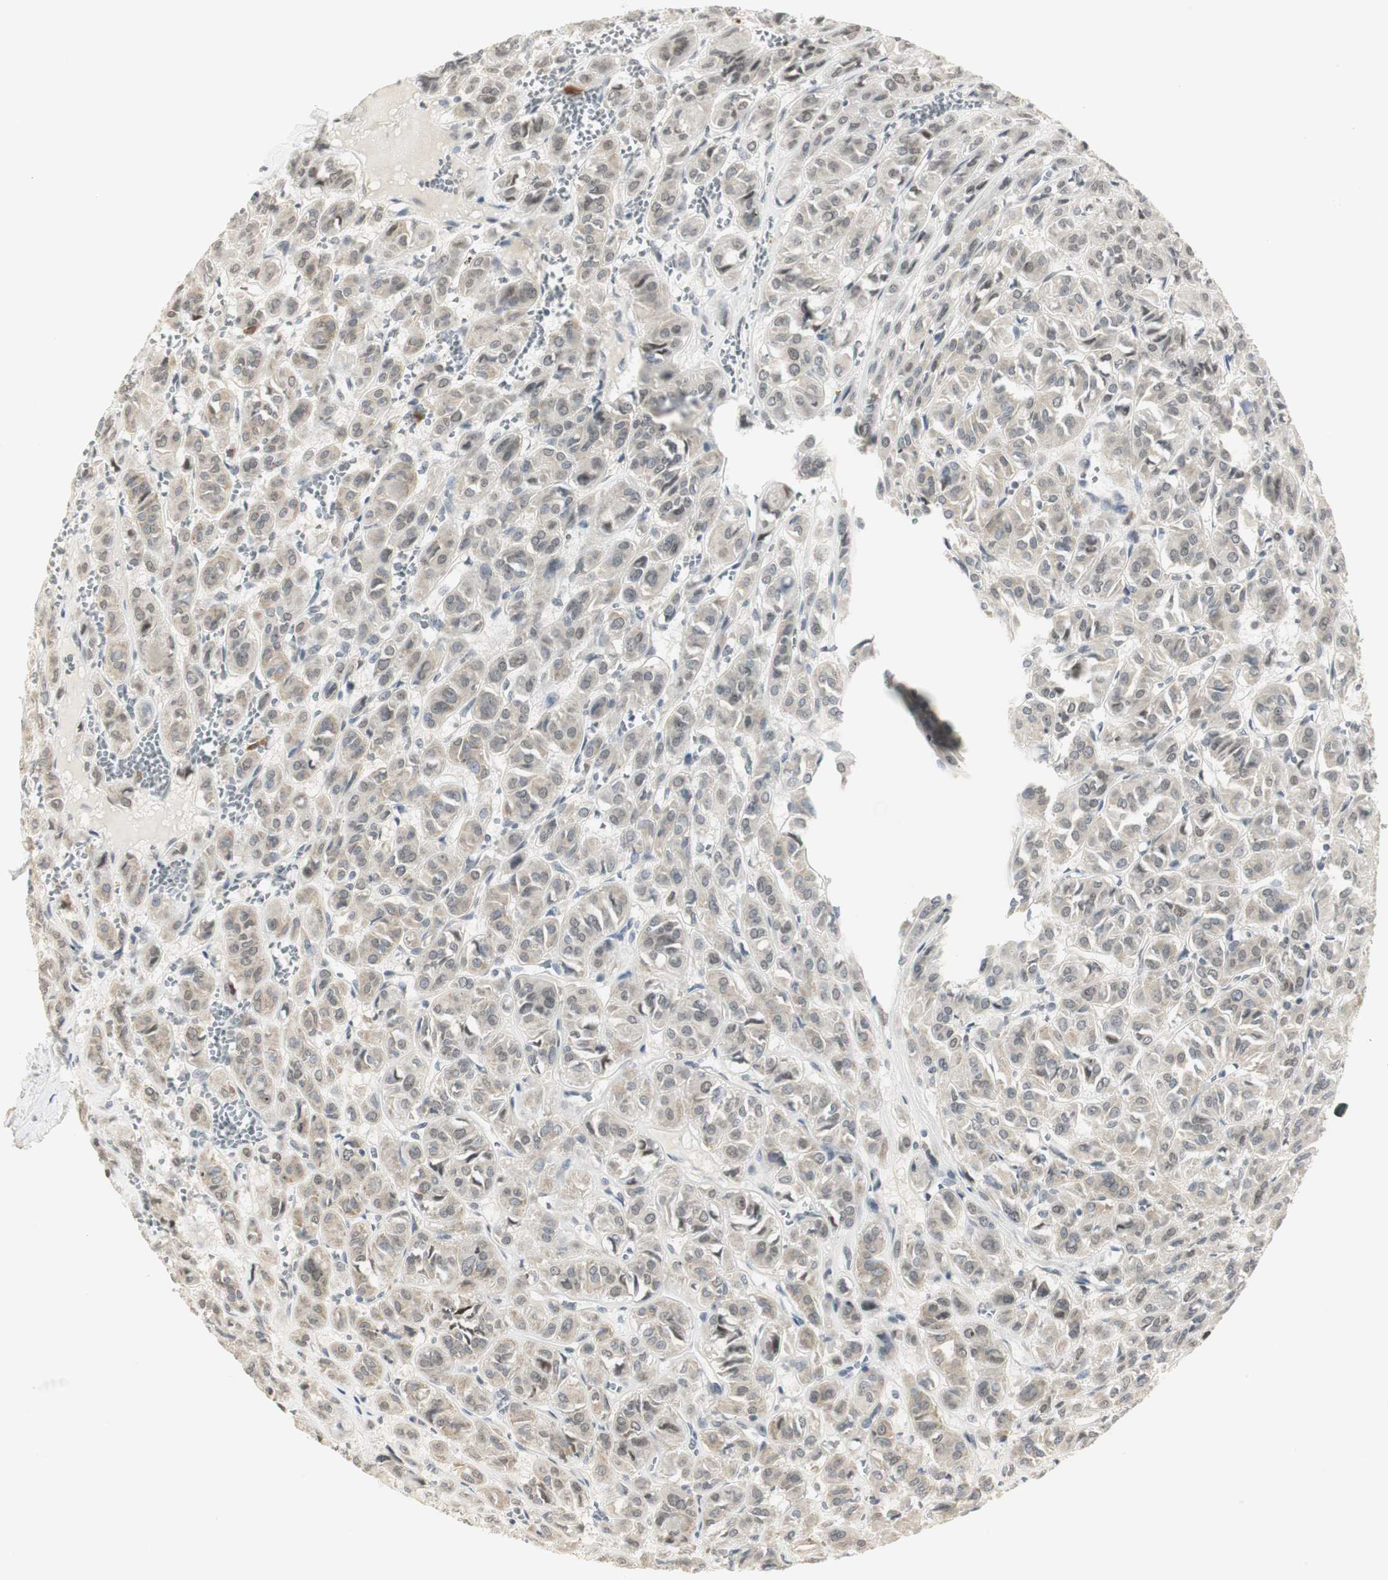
{"staining": {"intensity": "weak", "quantity": "25%-75%", "location": "cytoplasmic/membranous"}, "tissue": "thyroid cancer", "cell_type": "Tumor cells", "image_type": "cancer", "snomed": [{"axis": "morphology", "description": "Follicular adenoma carcinoma, NOS"}, {"axis": "topography", "description": "Thyroid gland"}], "caption": "Weak cytoplasmic/membranous expression for a protein is present in about 25%-75% of tumor cells of thyroid follicular adenoma carcinoma using immunohistochemistry (IHC).", "gene": "ELOA", "patient": {"sex": "female", "age": 71}}